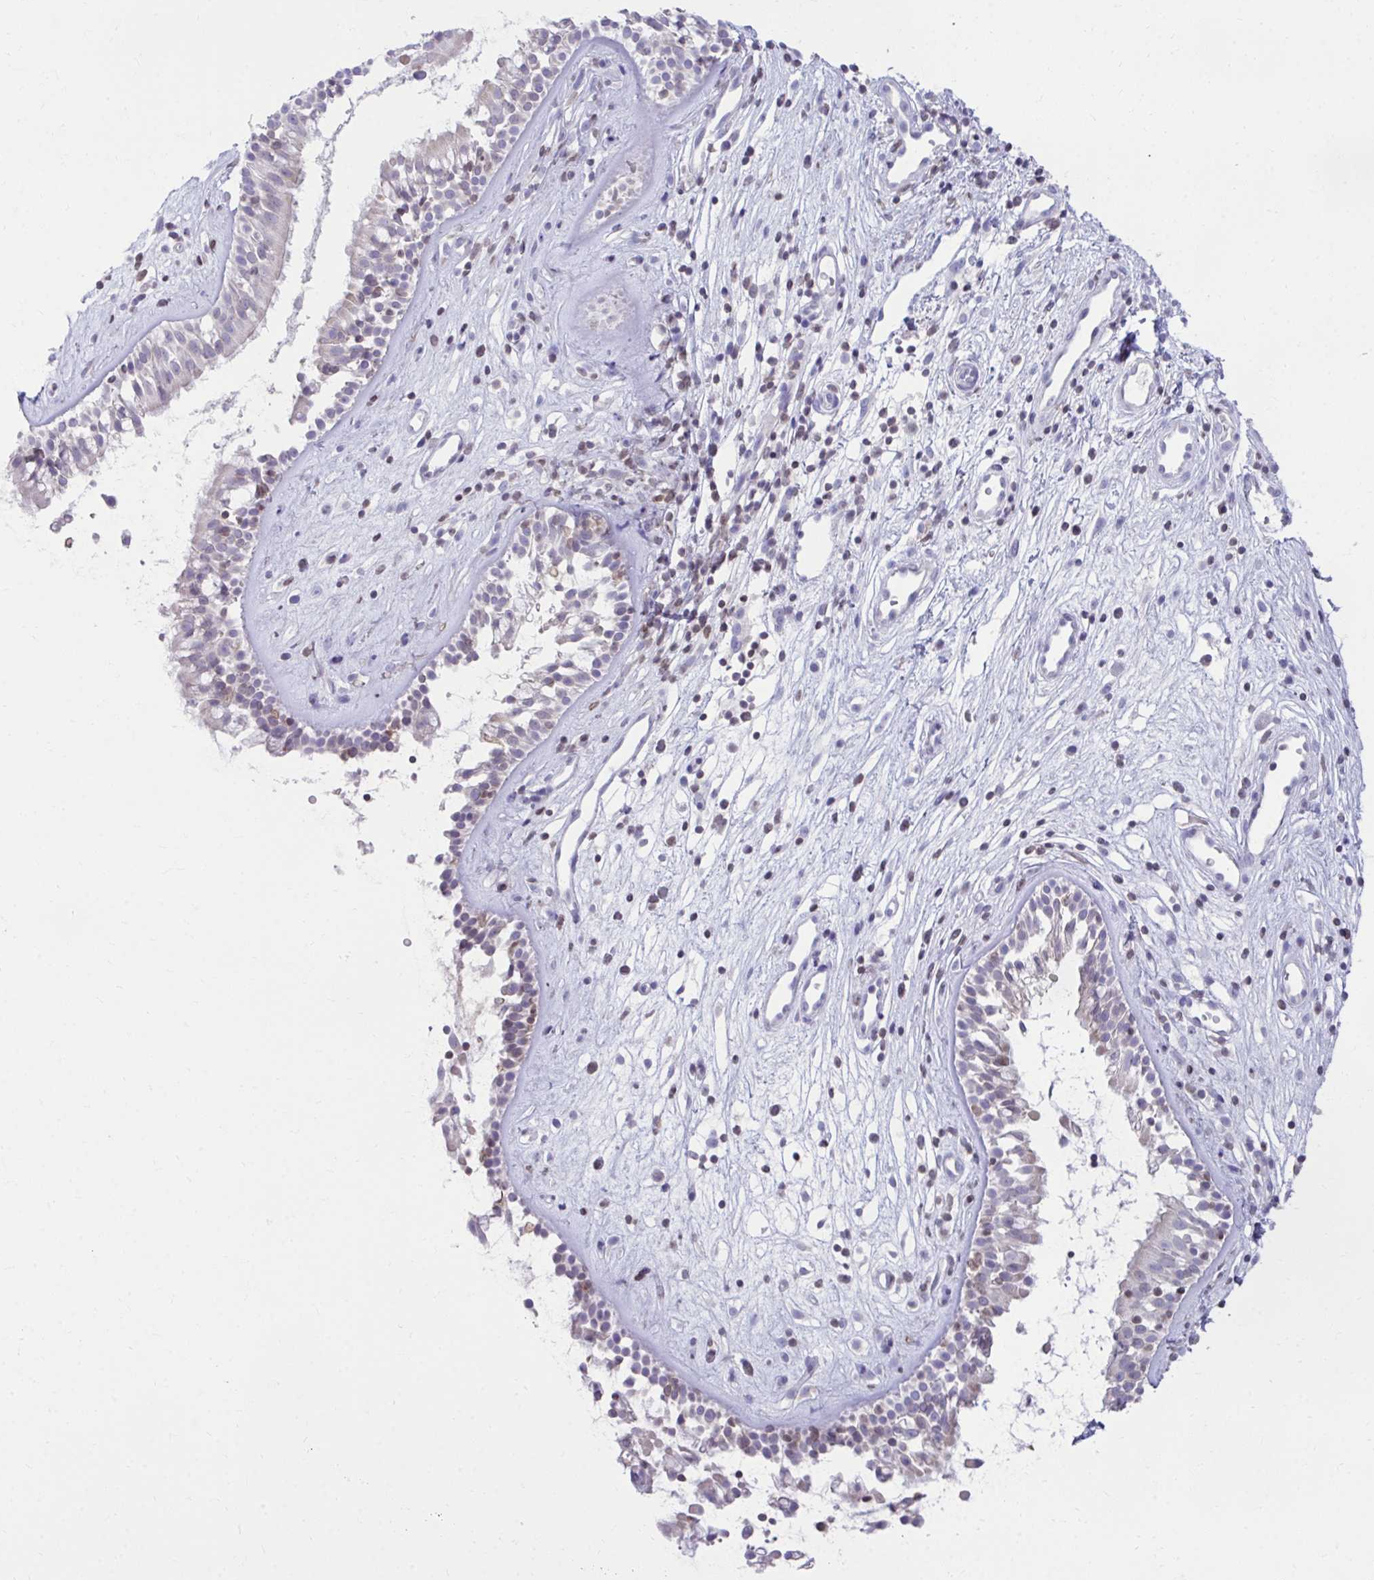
{"staining": {"intensity": "weak", "quantity": "<25%", "location": "cytoplasmic/membranous"}, "tissue": "nasopharynx", "cell_type": "Respiratory epithelial cells", "image_type": "normal", "snomed": [{"axis": "morphology", "description": "Normal tissue, NOS"}, {"axis": "topography", "description": "Nasopharynx"}], "caption": "Unremarkable nasopharynx was stained to show a protein in brown. There is no significant expression in respiratory epithelial cells. (DAB (3,3'-diaminobenzidine) immunohistochemistry (IHC) with hematoxylin counter stain).", "gene": "OR7A5", "patient": {"sex": "male", "age": 32}}